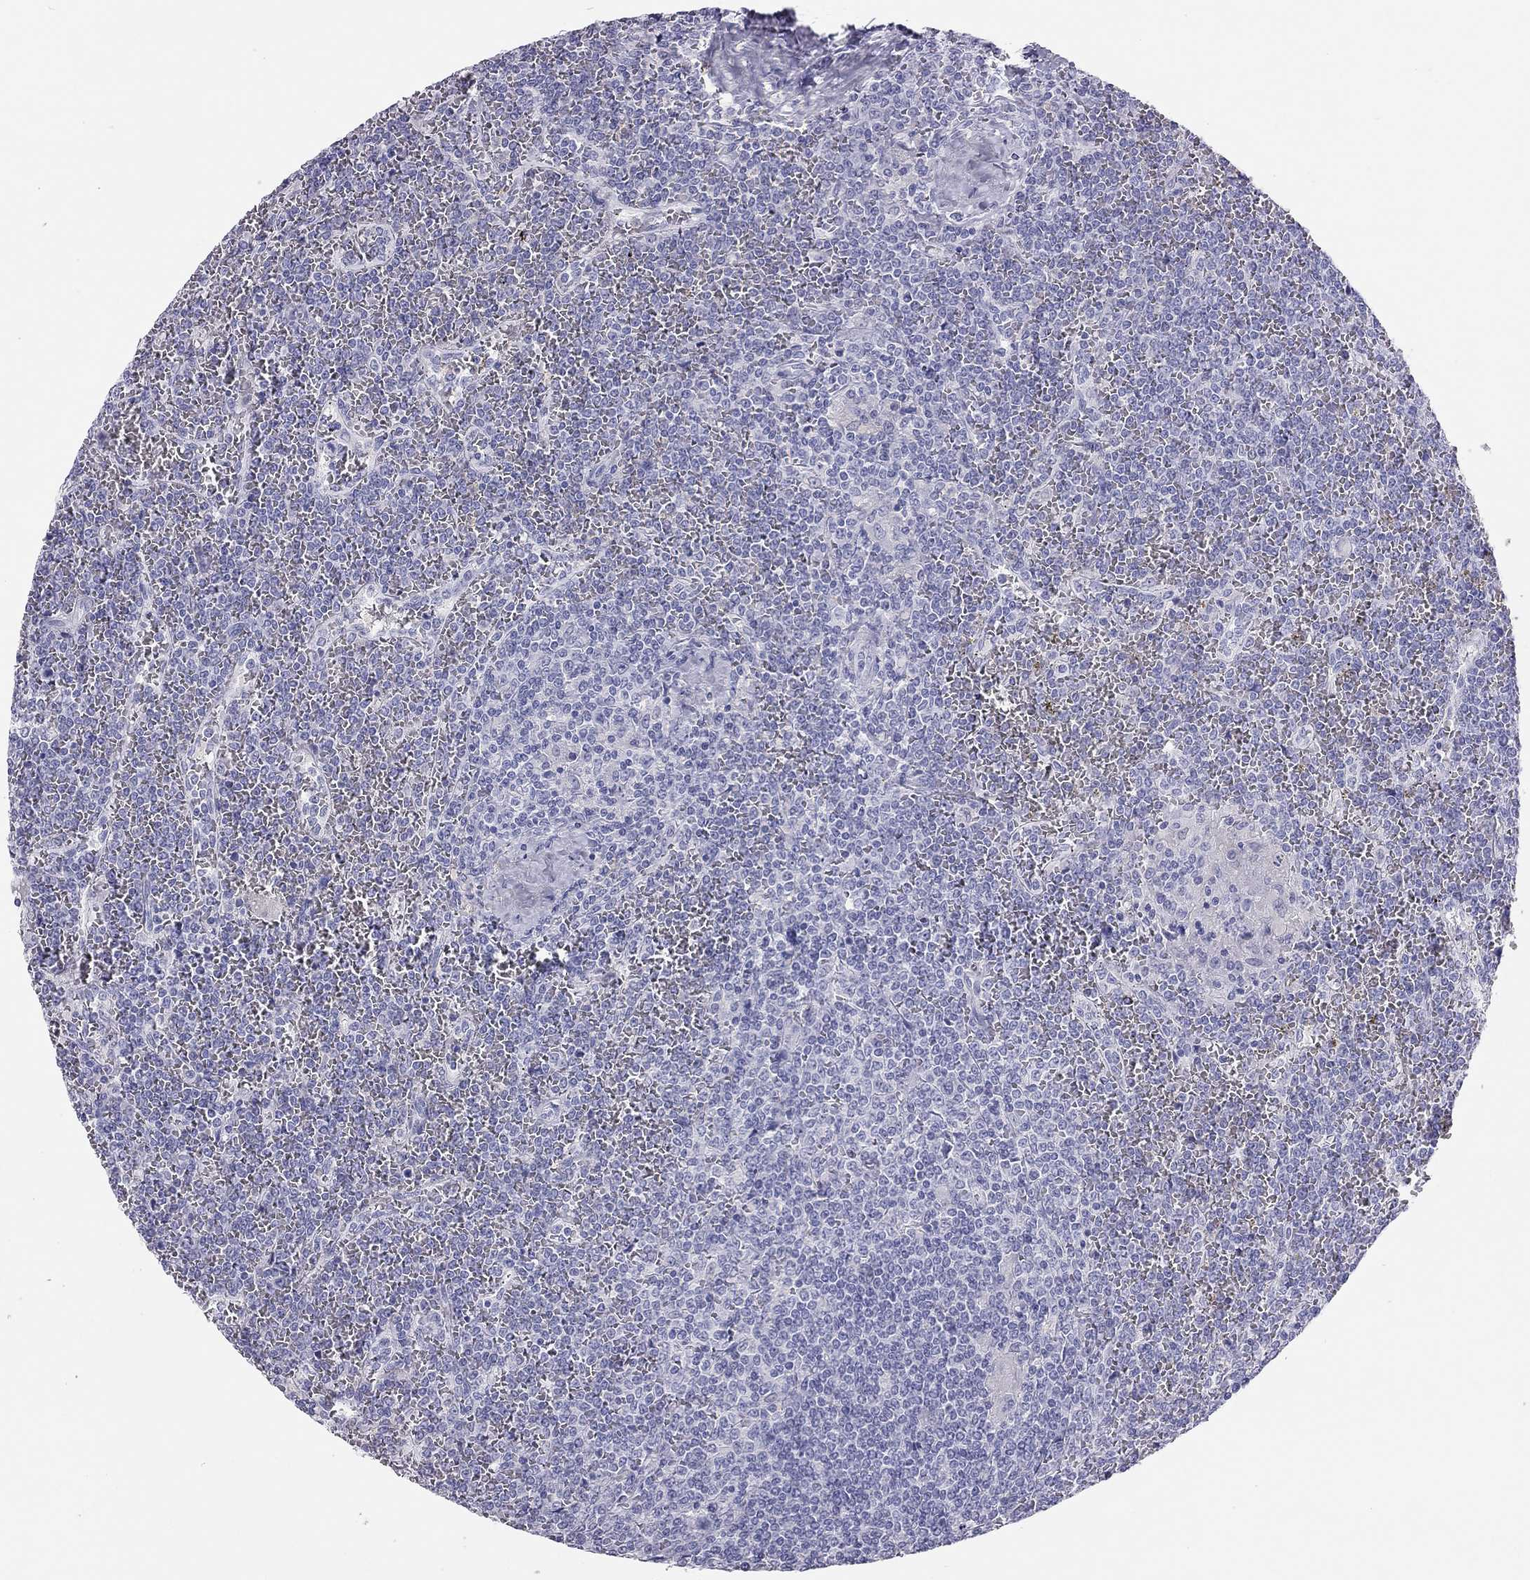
{"staining": {"intensity": "negative", "quantity": "none", "location": "none"}, "tissue": "lymphoma", "cell_type": "Tumor cells", "image_type": "cancer", "snomed": [{"axis": "morphology", "description": "Malignant lymphoma, non-Hodgkin's type, Low grade"}, {"axis": "topography", "description": "Spleen"}], "caption": "A micrograph of lymphoma stained for a protein displays no brown staining in tumor cells.", "gene": "KLRG1", "patient": {"sex": "female", "age": 19}}